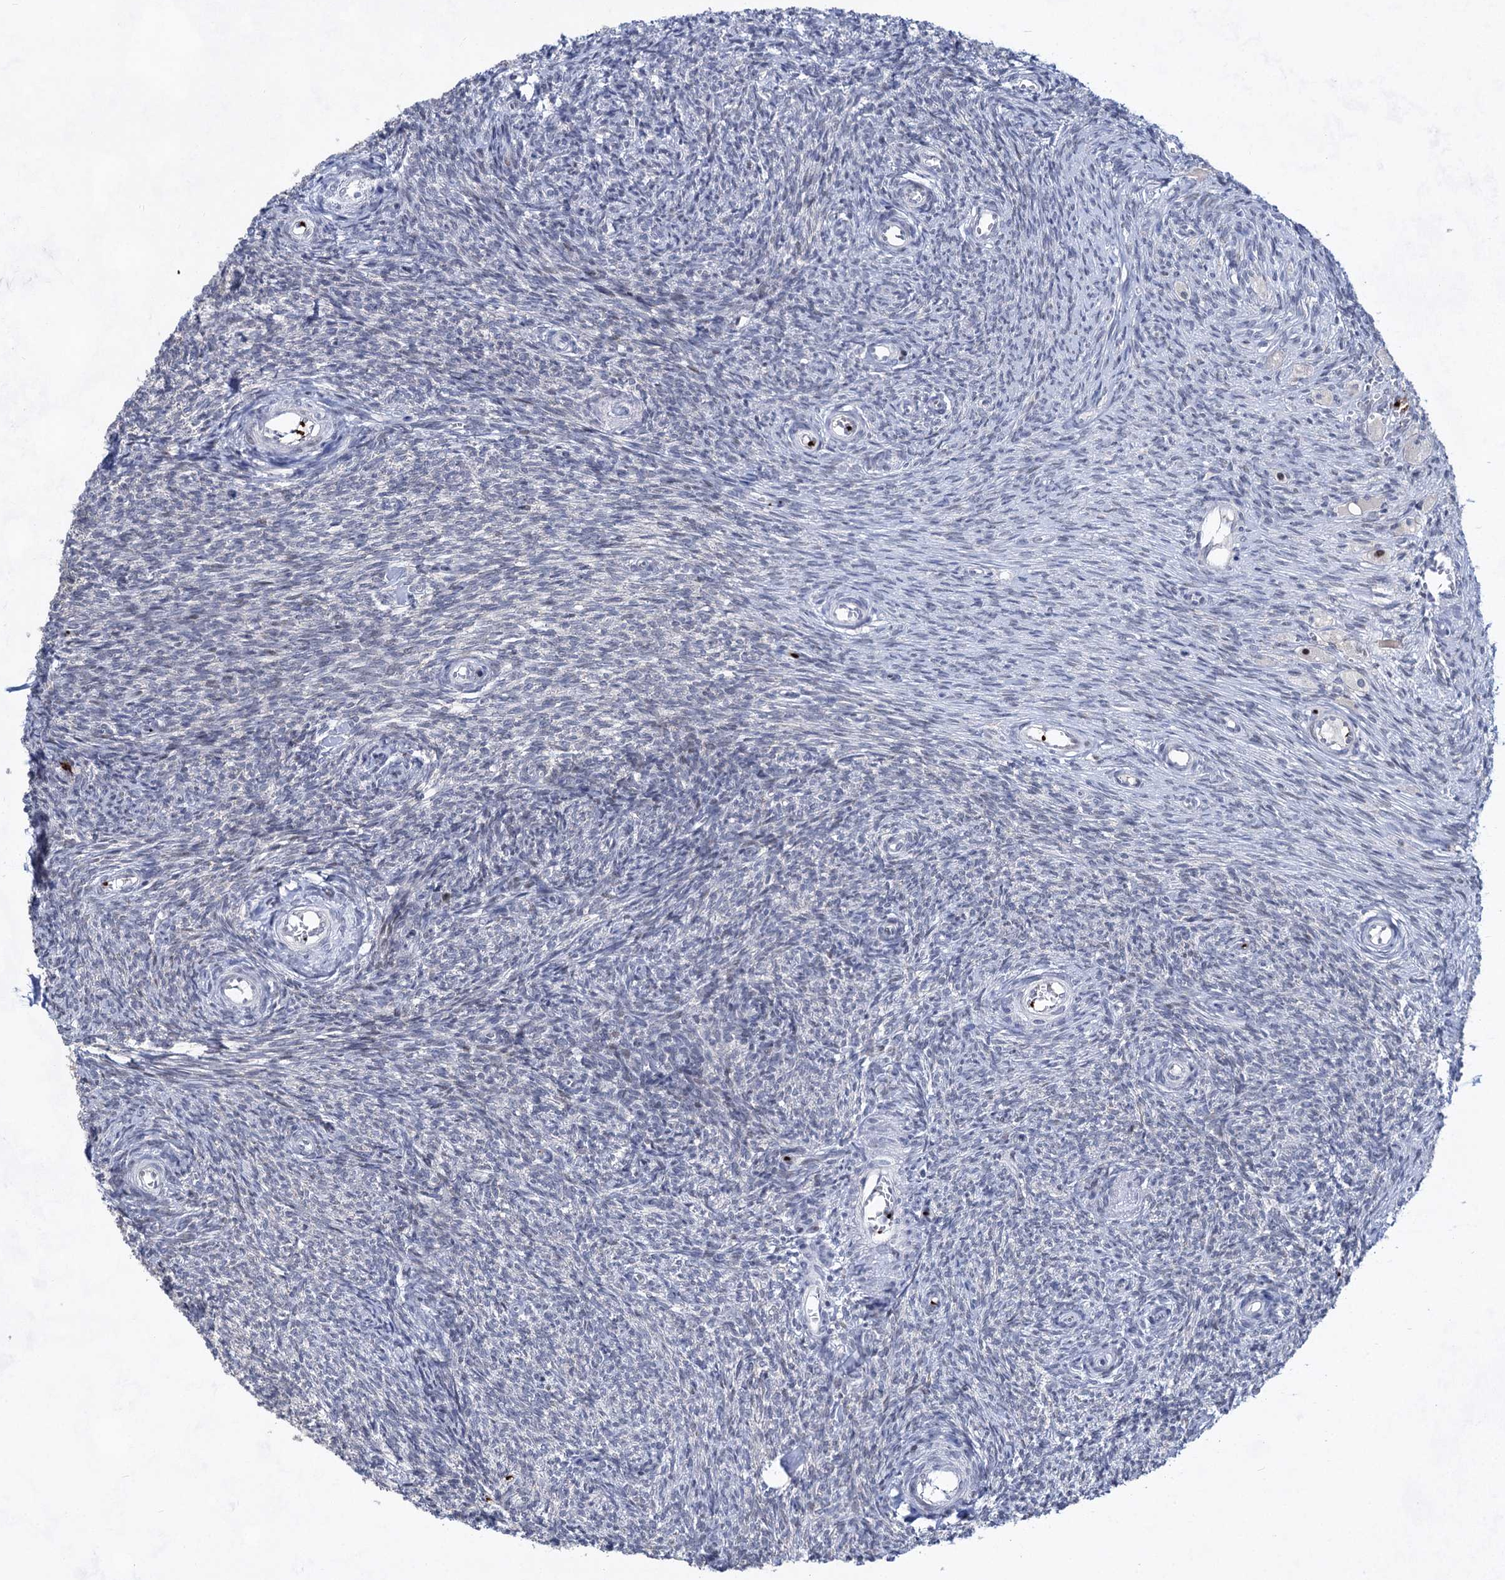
{"staining": {"intensity": "negative", "quantity": "none", "location": "none"}, "tissue": "ovary", "cell_type": "Ovarian stroma cells", "image_type": "normal", "snomed": [{"axis": "morphology", "description": "Normal tissue, NOS"}, {"axis": "topography", "description": "Ovary"}], "caption": "The immunohistochemistry image has no significant staining in ovarian stroma cells of ovary.", "gene": "MON2", "patient": {"sex": "female", "age": 44}}